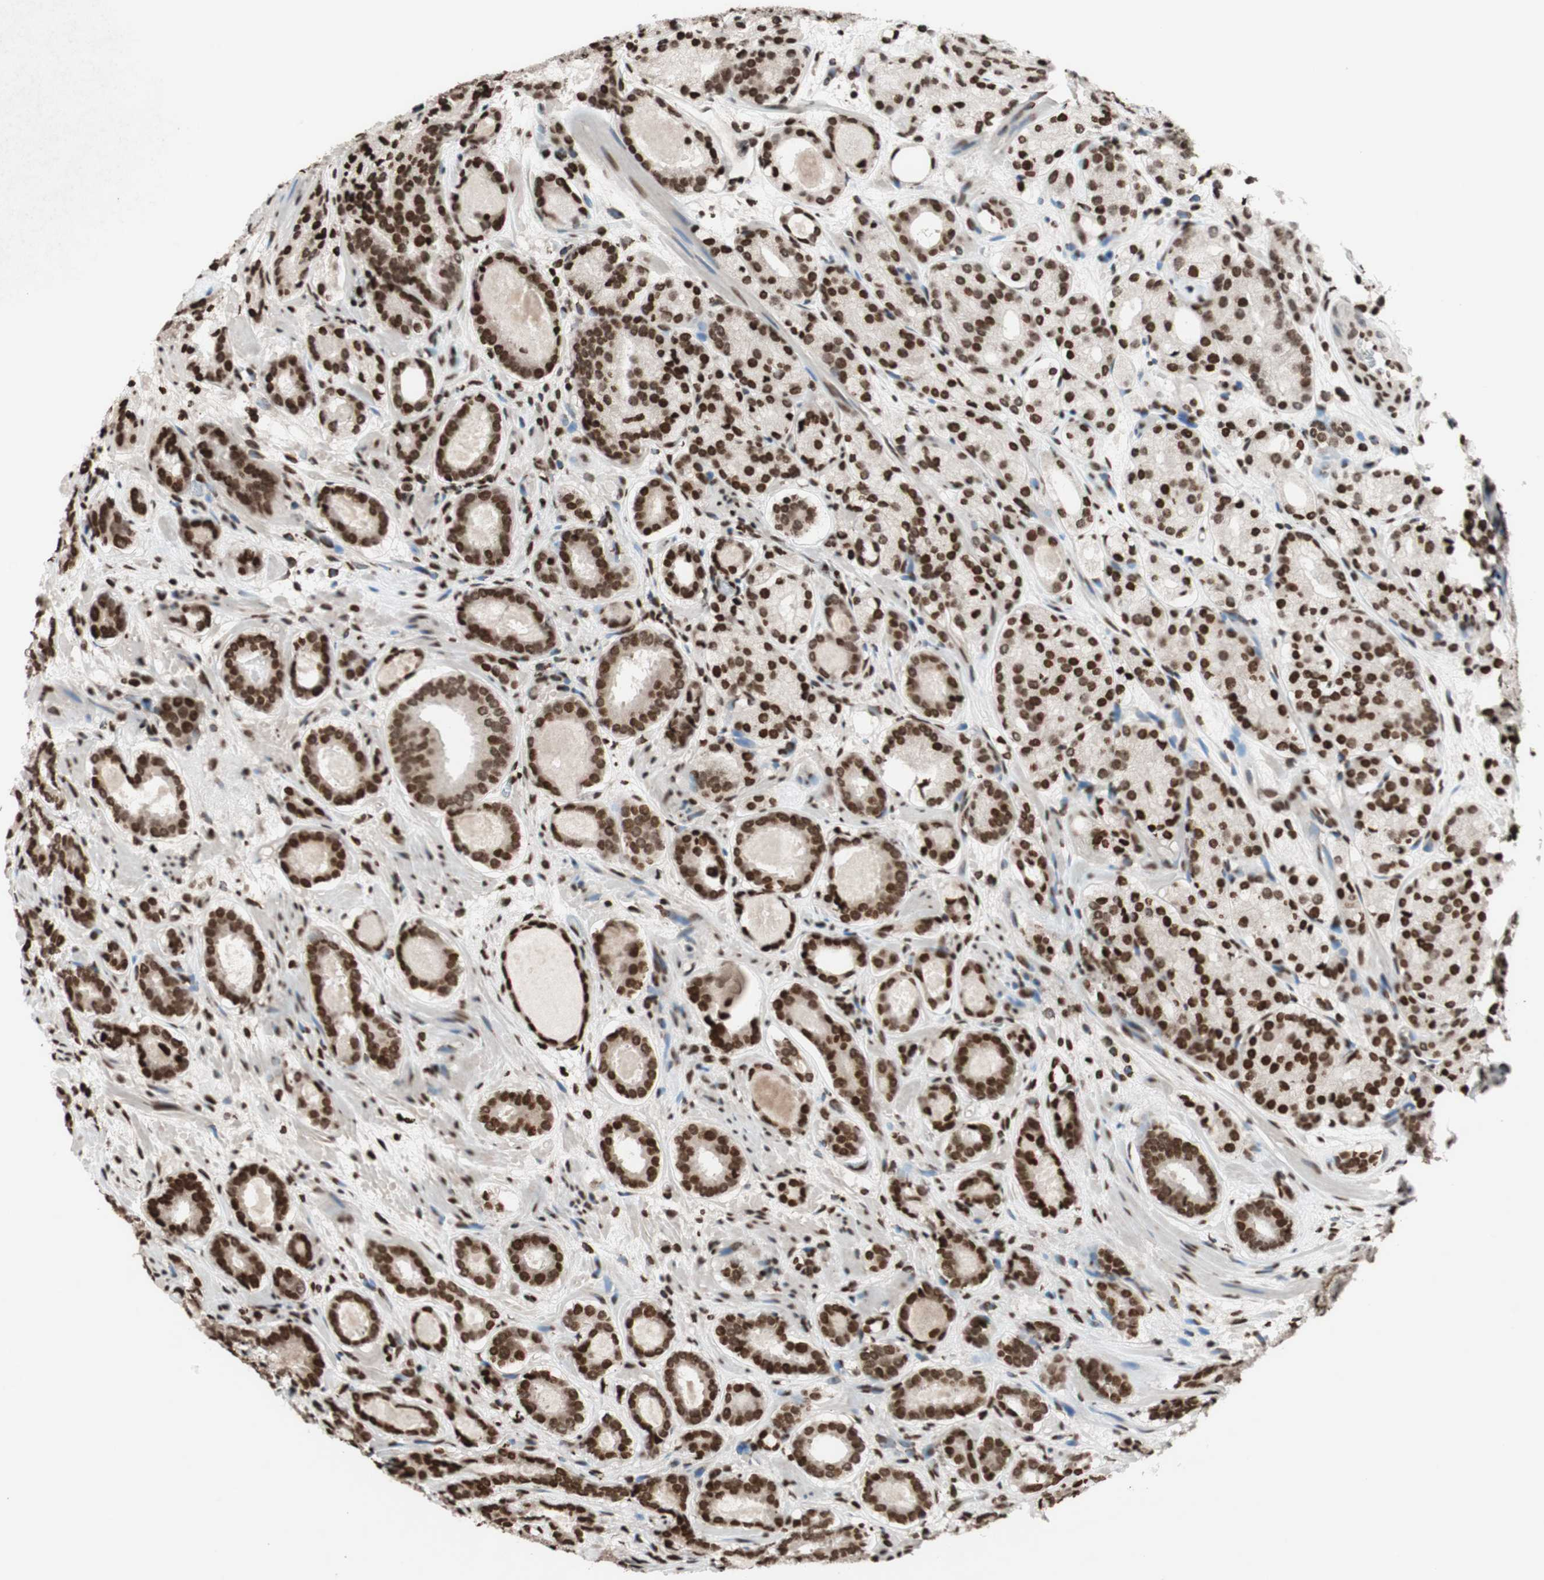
{"staining": {"intensity": "strong", "quantity": ">75%", "location": "nuclear"}, "tissue": "prostate cancer", "cell_type": "Tumor cells", "image_type": "cancer", "snomed": [{"axis": "morphology", "description": "Adenocarcinoma, Low grade"}, {"axis": "topography", "description": "Prostate"}], "caption": "Protein staining shows strong nuclear staining in about >75% of tumor cells in prostate cancer (adenocarcinoma (low-grade)). (brown staining indicates protein expression, while blue staining denotes nuclei).", "gene": "NCOA3", "patient": {"sex": "male", "age": 69}}